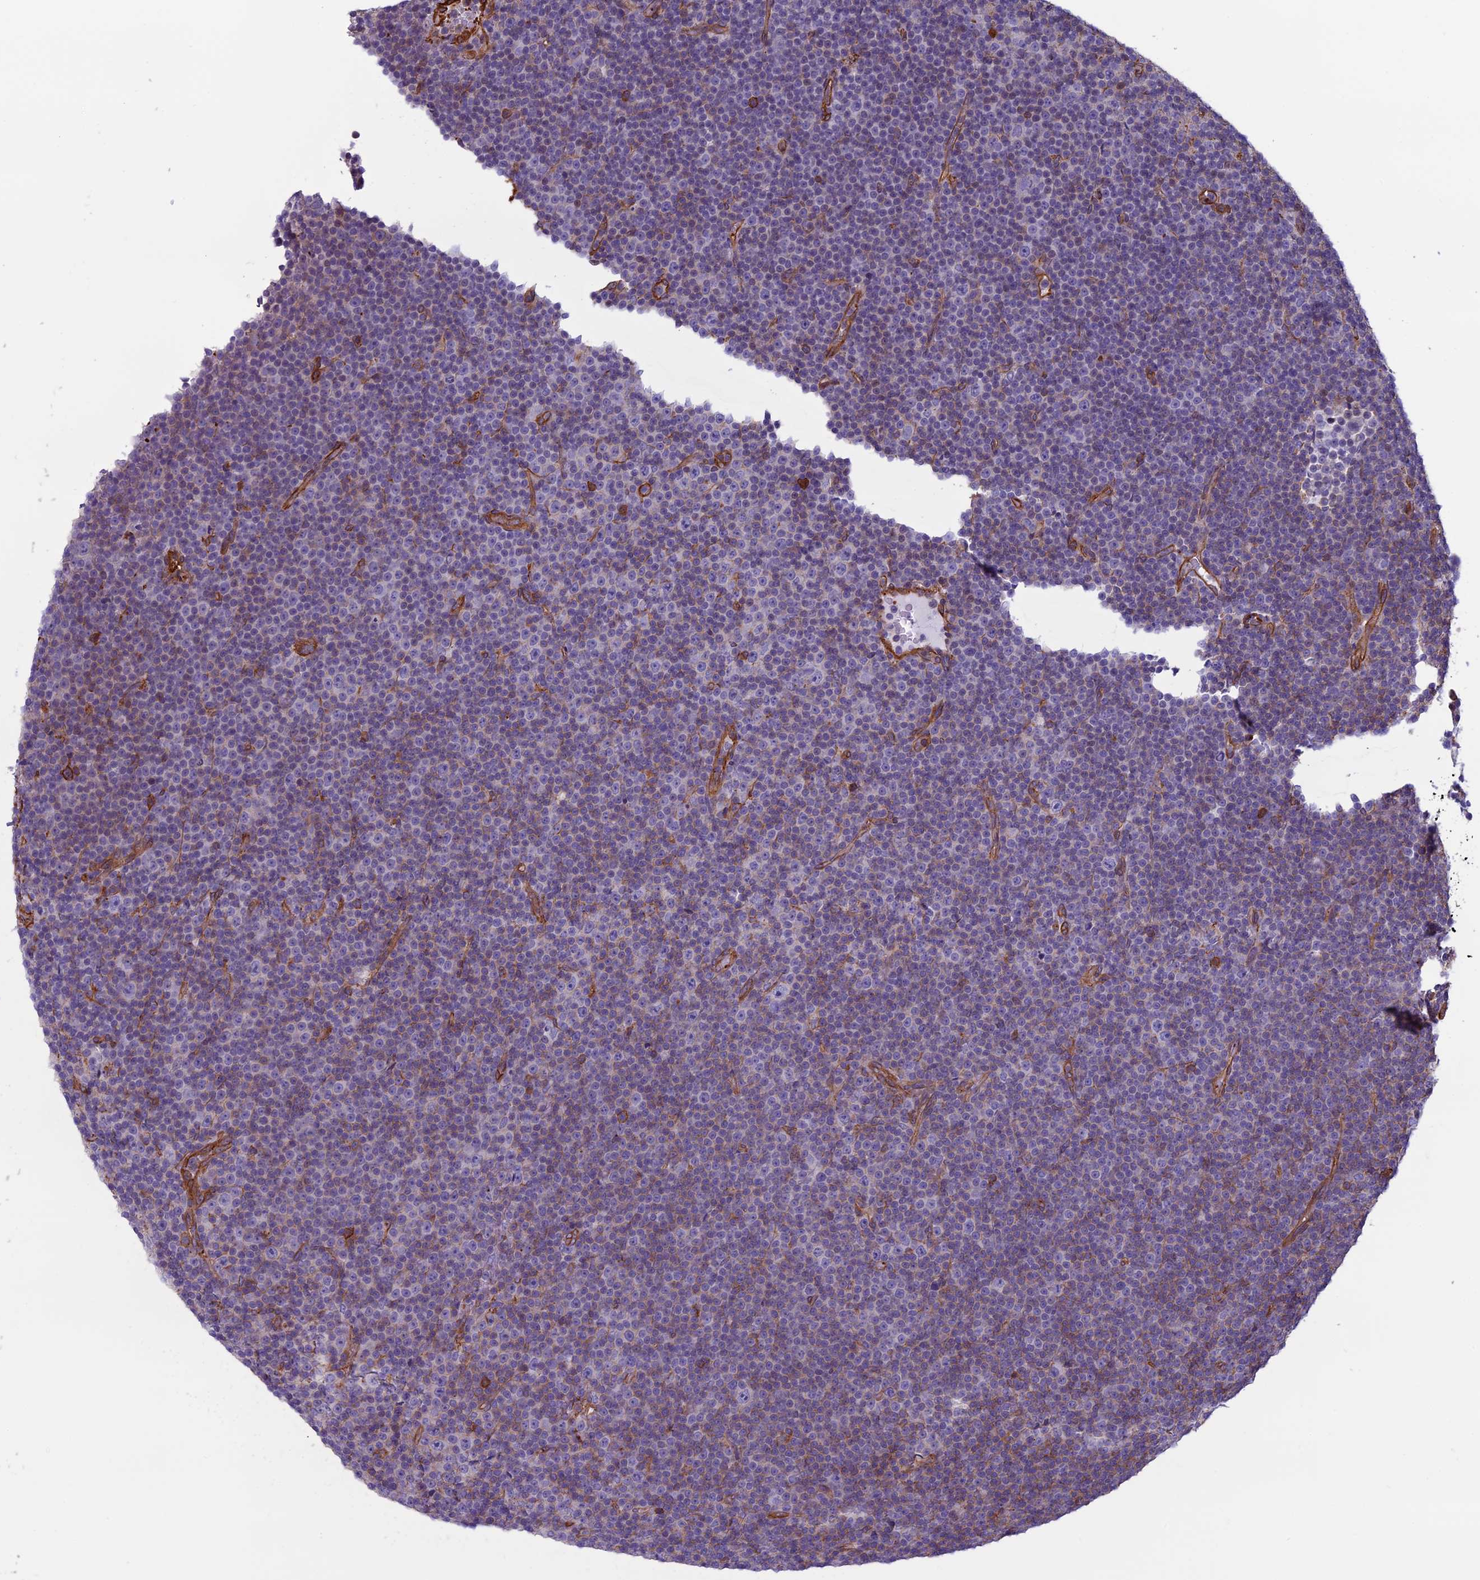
{"staining": {"intensity": "weak", "quantity": "25%-75%", "location": "cytoplasmic/membranous"}, "tissue": "lymphoma", "cell_type": "Tumor cells", "image_type": "cancer", "snomed": [{"axis": "morphology", "description": "Malignant lymphoma, non-Hodgkin's type, Low grade"}, {"axis": "topography", "description": "Lymph node"}], "caption": "A low amount of weak cytoplasmic/membranous positivity is present in about 25%-75% of tumor cells in lymphoma tissue.", "gene": "ANGPTL2", "patient": {"sex": "female", "age": 67}}